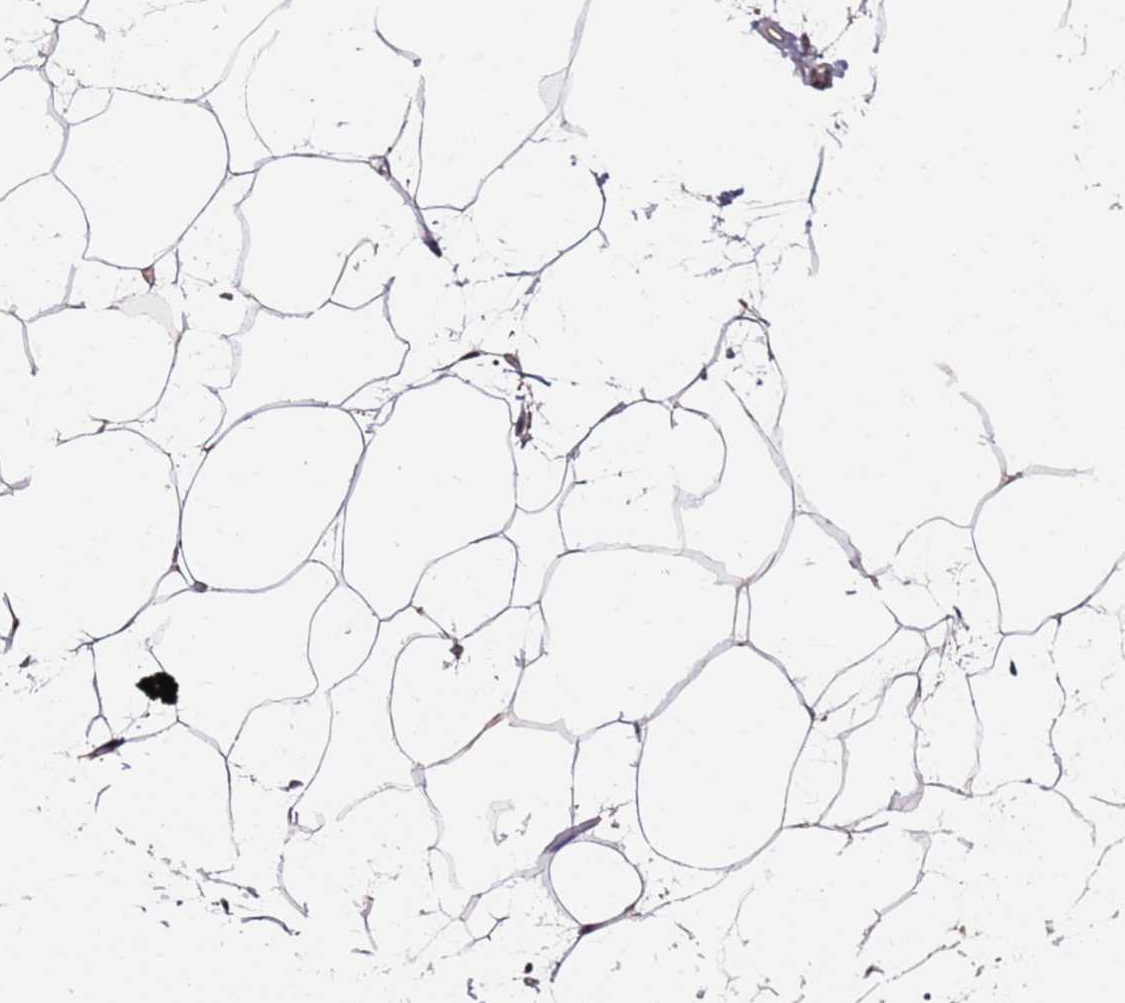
{"staining": {"intensity": "weak", "quantity": "<25%", "location": "cytoplasmic/membranous"}, "tissue": "adipose tissue", "cell_type": "Adipocytes", "image_type": "normal", "snomed": [{"axis": "morphology", "description": "Normal tissue, NOS"}, {"axis": "topography", "description": "Adipose tissue"}], "caption": "Immunohistochemistry micrograph of benign adipose tissue: adipose tissue stained with DAB reveals no significant protein staining in adipocytes. Nuclei are stained in blue.", "gene": "RGS18", "patient": {"sex": "female", "age": 37}}